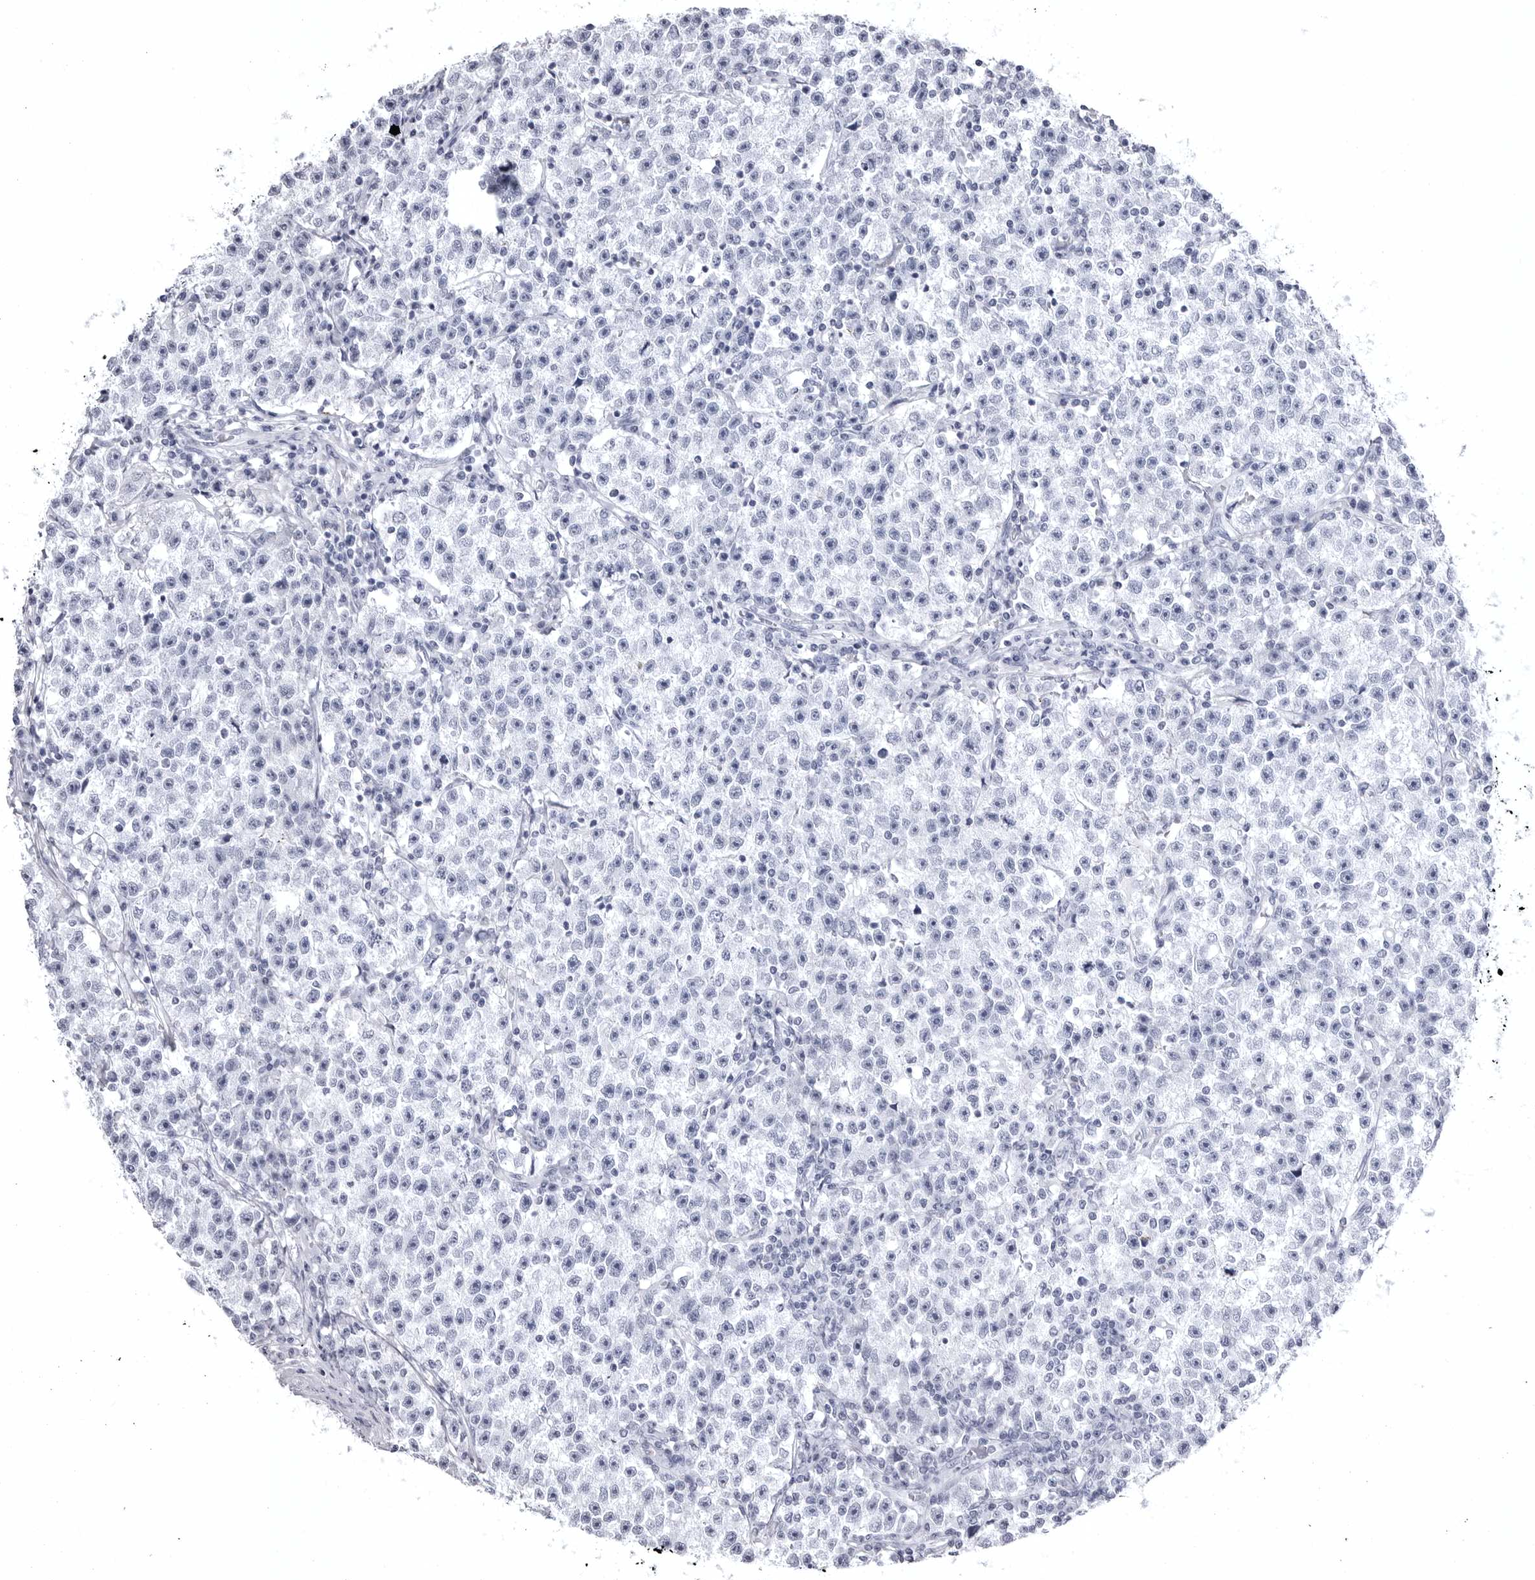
{"staining": {"intensity": "negative", "quantity": "none", "location": "none"}, "tissue": "testis cancer", "cell_type": "Tumor cells", "image_type": "cancer", "snomed": [{"axis": "morphology", "description": "Seminoma, NOS"}, {"axis": "topography", "description": "Testis"}], "caption": "There is no significant expression in tumor cells of testis seminoma.", "gene": "COL26A1", "patient": {"sex": "male", "age": 22}}